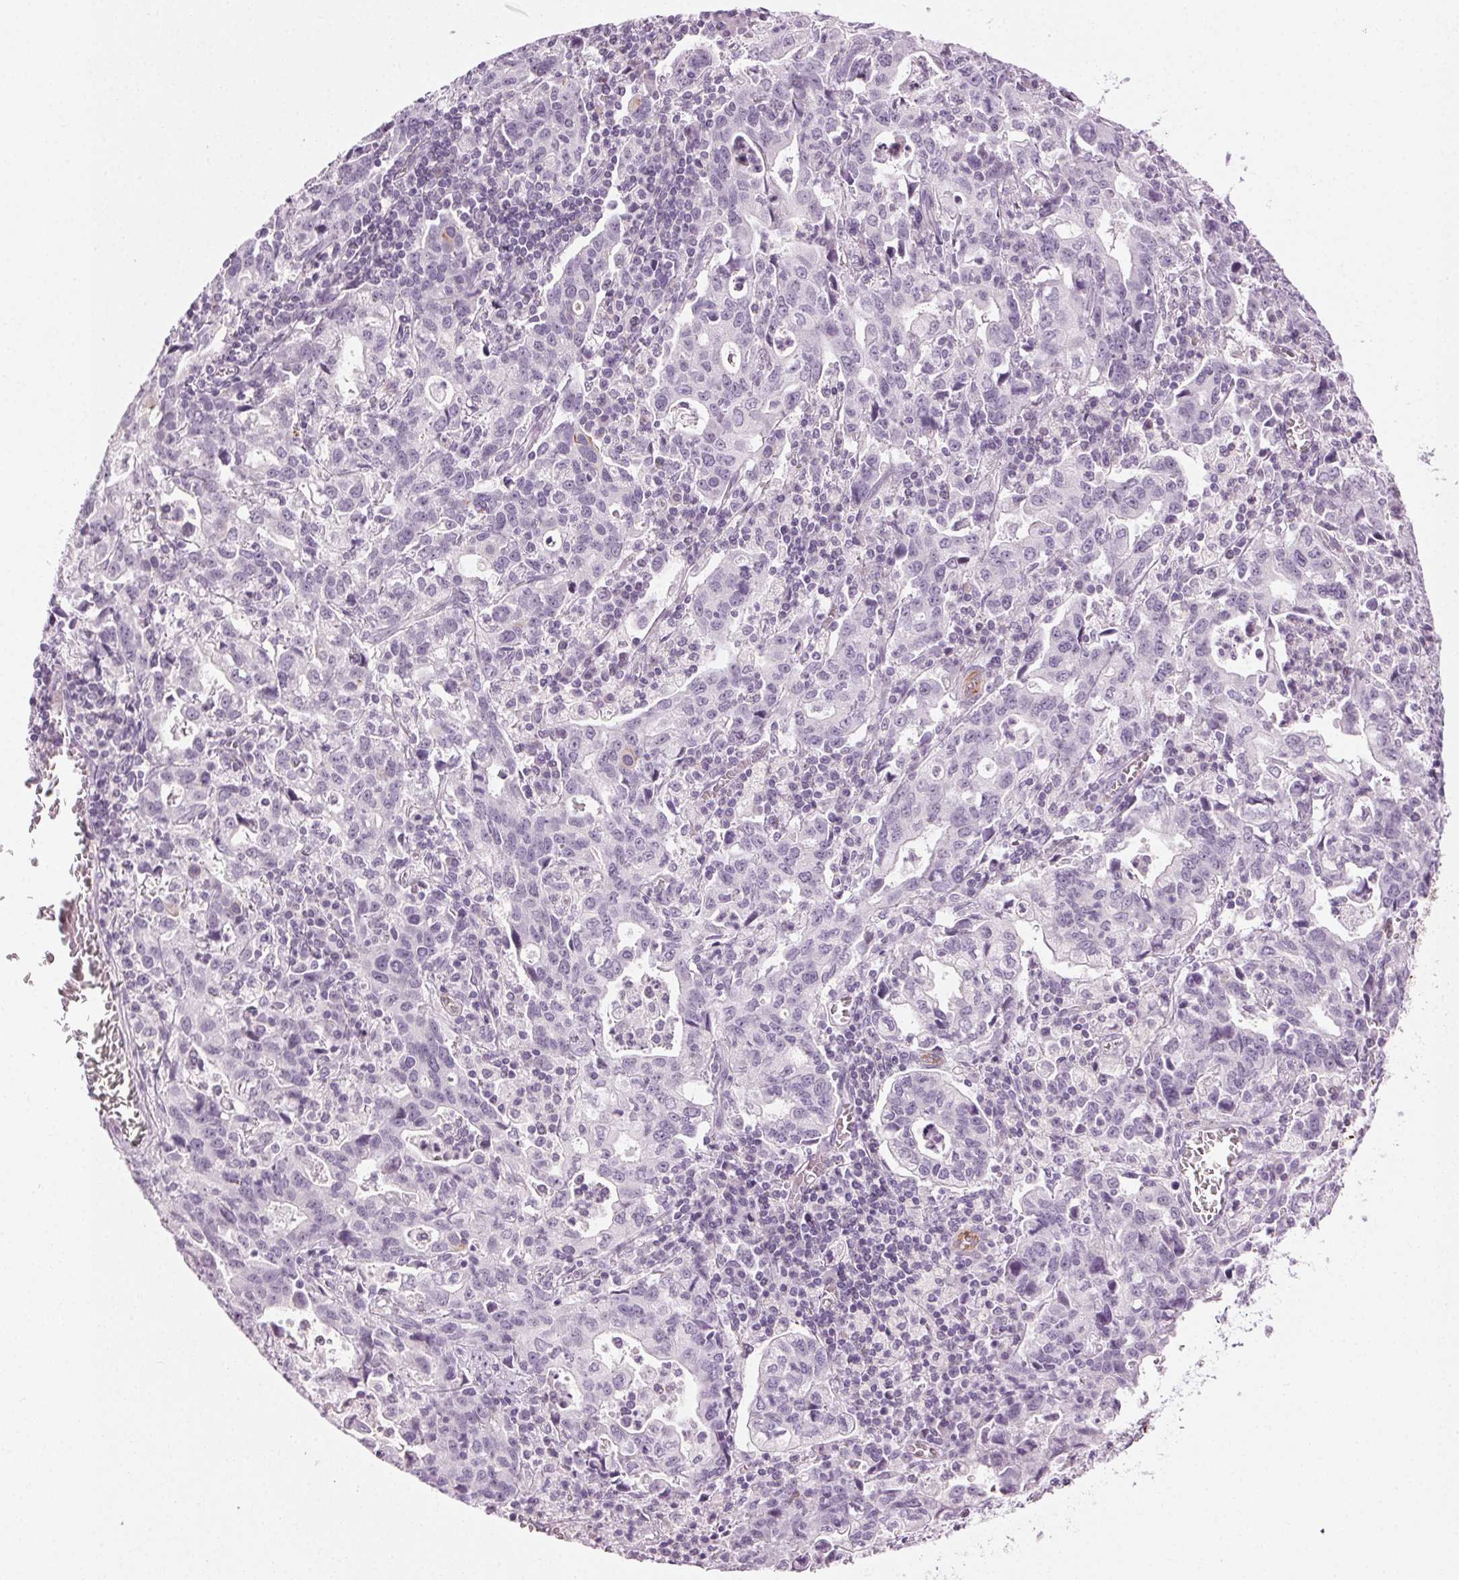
{"staining": {"intensity": "negative", "quantity": "none", "location": "none"}, "tissue": "stomach cancer", "cell_type": "Tumor cells", "image_type": "cancer", "snomed": [{"axis": "morphology", "description": "Adenocarcinoma, NOS"}, {"axis": "topography", "description": "Stomach, upper"}], "caption": "IHC of stomach adenocarcinoma demonstrates no positivity in tumor cells.", "gene": "AIF1L", "patient": {"sex": "male", "age": 85}}